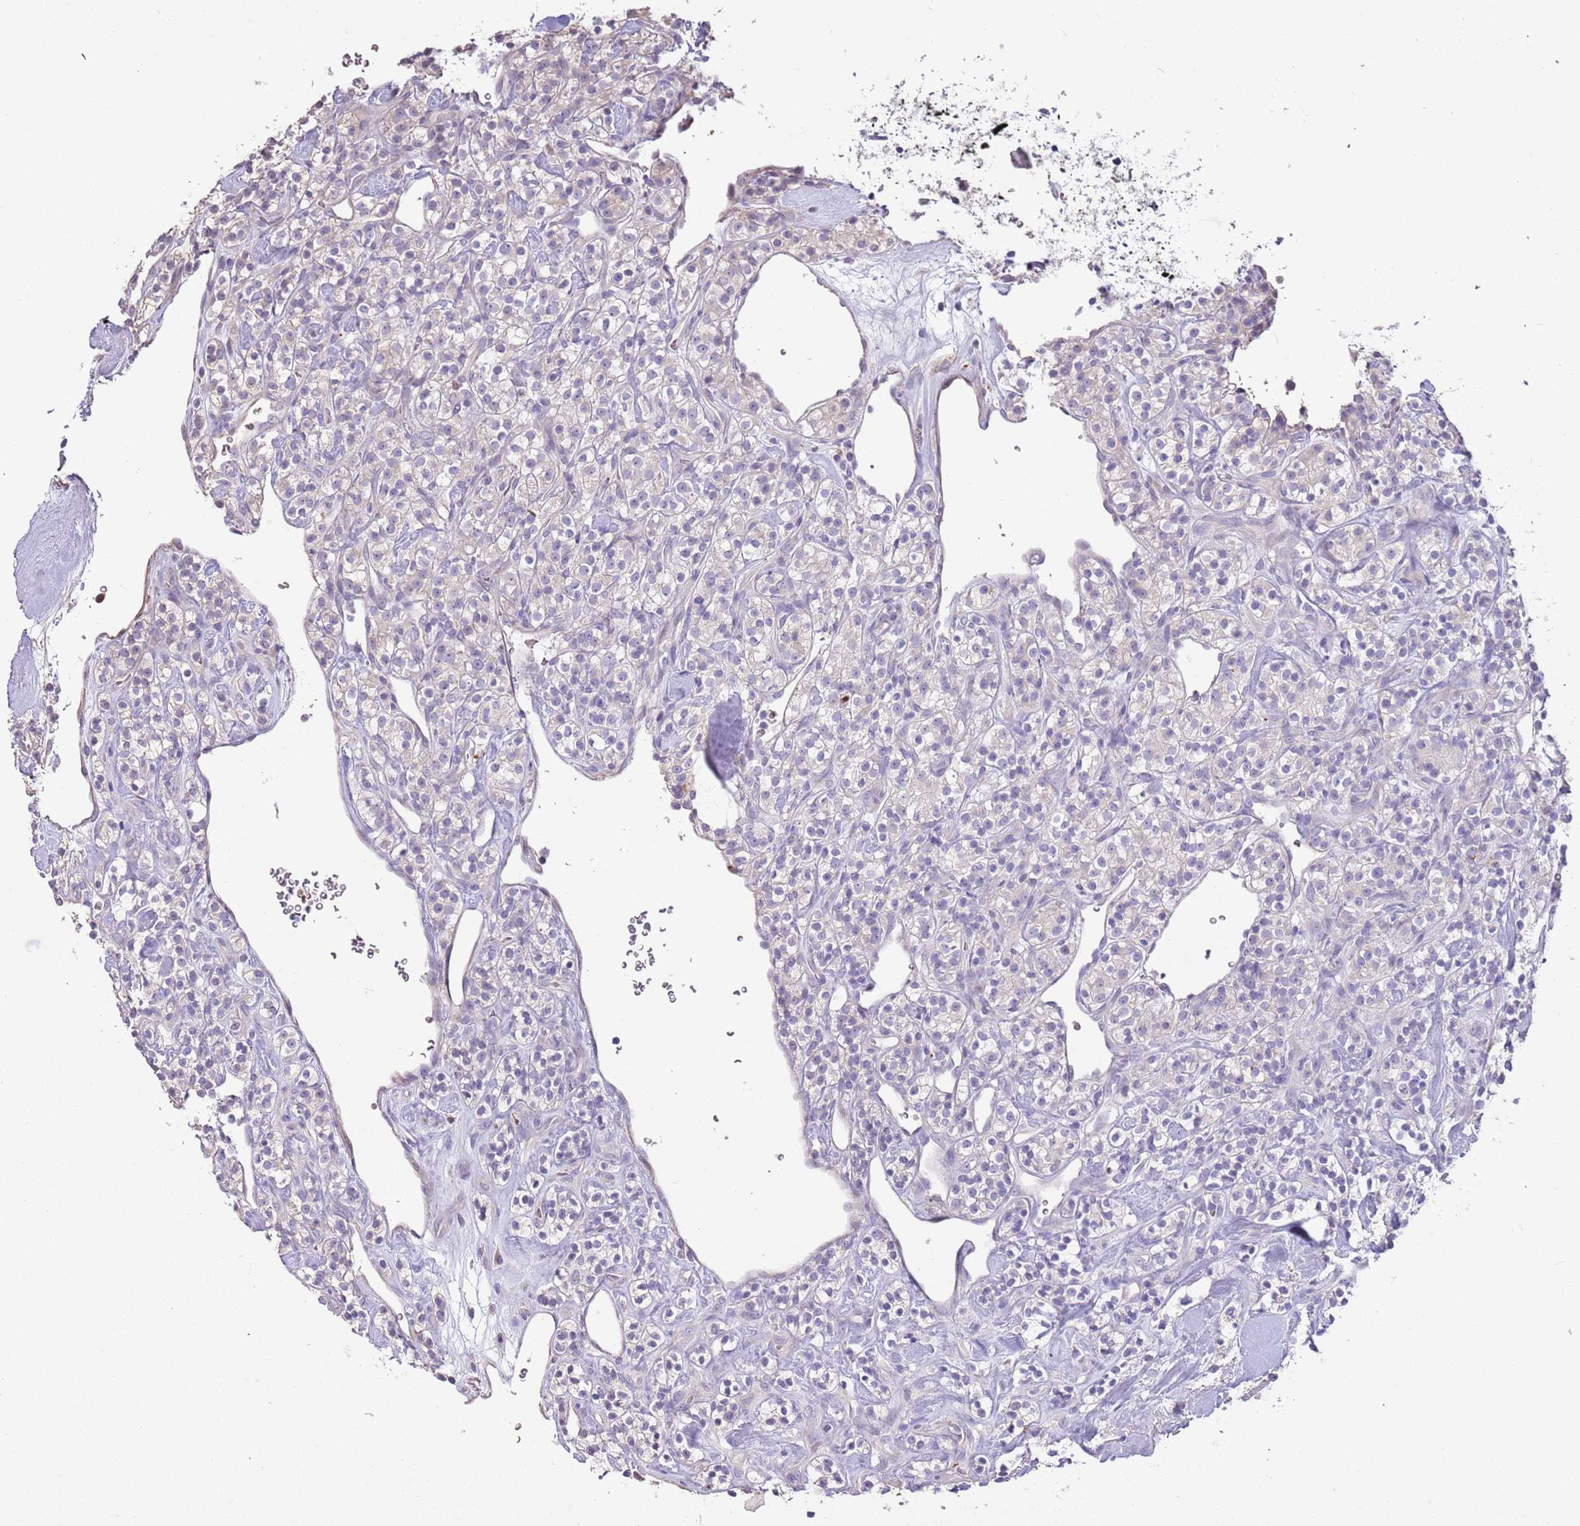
{"staining": {"intensity": "negative", "quantity": "none", "location": "none"}, "tissue": "renal cancer", "cell_type": "Tumor cells", "image_type": "cancer", "snomed": [{"axis": "morphology", "description": "Adenocarcinoma, NOS"}, {"axis": "topography", "description": "Kidney"}], "caption": "Adenocarcinoma (renal) stained for a protein using immunohistochemistry (IHC) exhibits no staining tumor cells.", "gene": "P2RY13", "patient": {"sex": "male", "age": 77}}